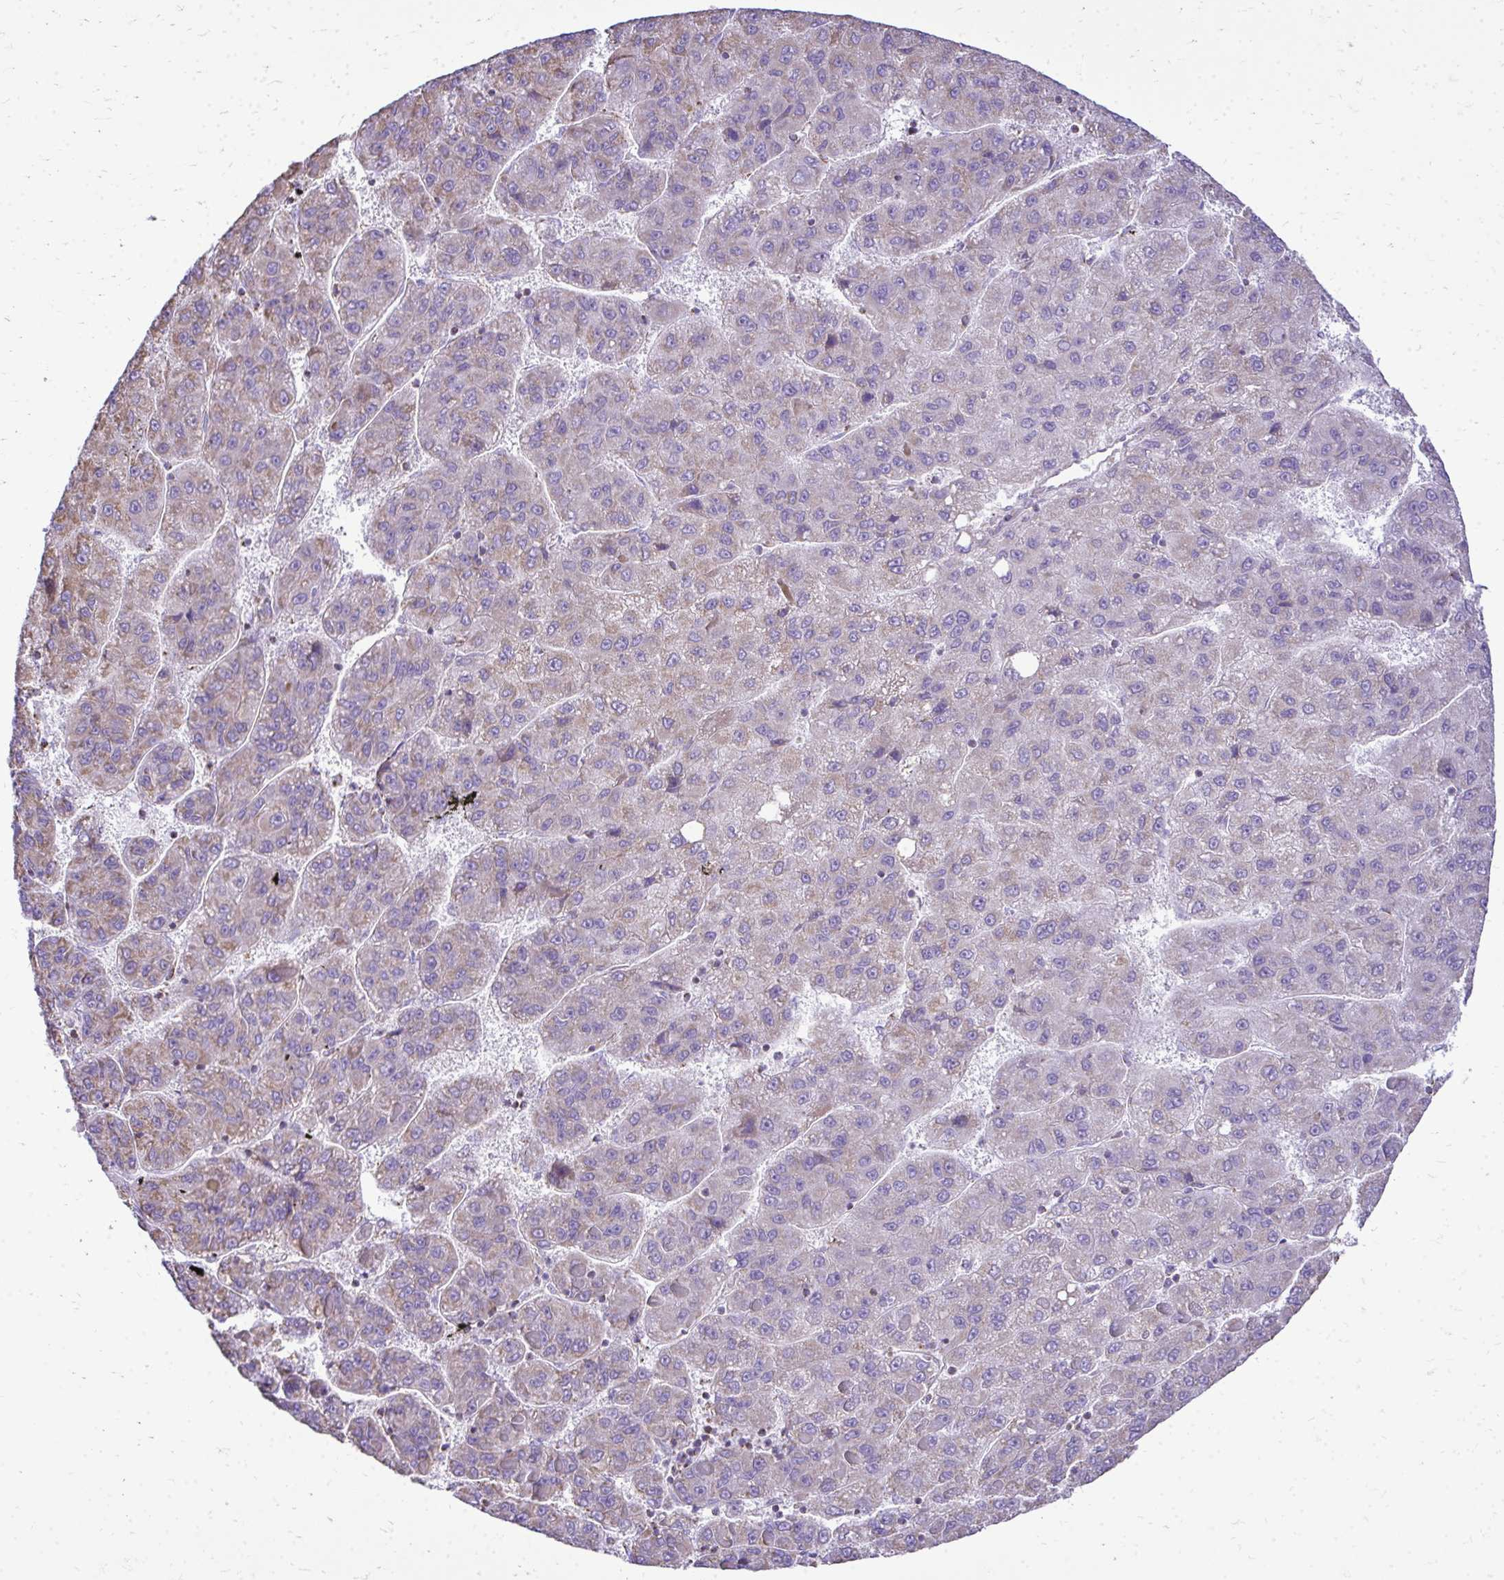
{"staining": {"intensity": "weak", "quantity": "25%-75%", "location": "cytoplasmic/membranous"}, "tissue": "liver cancer", "cell_type": "Tumor cells", "image_type": "cancer", "snomed": [{"axis": "morphology", "description": "Carcinoma, Hepatocellular, NOS"}, {"axis": "topography", "description": "Liver"}], "caption": "This micrograph reveals liver cancer (hepatocellular carcinoma) stained with immunohistochemistry to label a protein in brown. The cytoplasmic/membranous of tumor cells show weak positivity for the protein. Nuclei are counter-stained blue.", "gene": "MPZL2", "patient": {"sex": "female", "age": 82}}